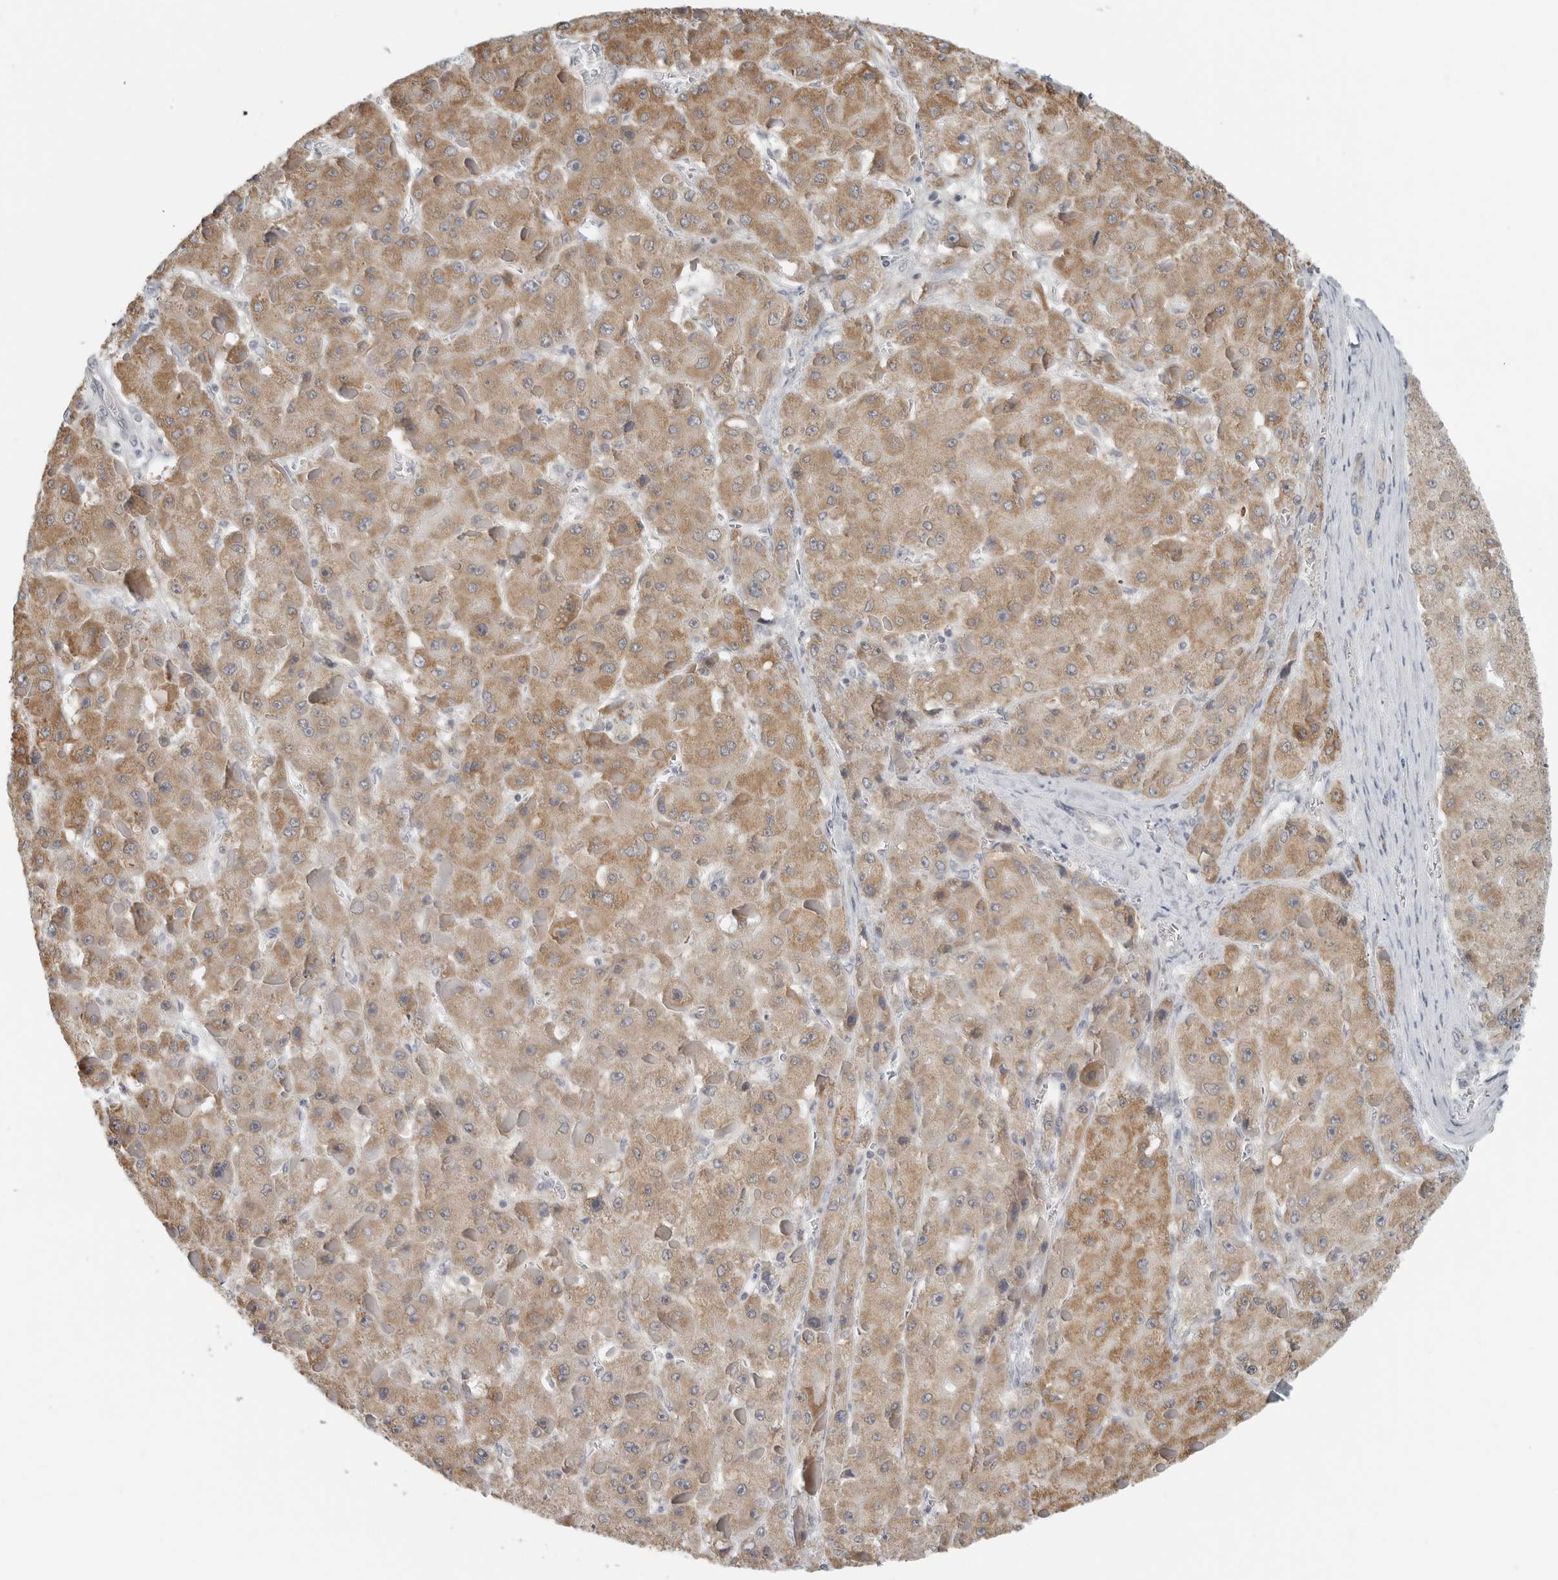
{"staining": {"intensity": "moderate", "quantity": ">75%", "location": "cytoplasmic/membranous"}, "tissue": "liver cancer", "cell_type": "Tumor cells", "image_type": "cancer", "snomed": [{"axis": "morphology", "description": "Carcinoma, Hepatocellular, NOS"}, {"axis": "topography", "description": "Liver"}], "caption": "Brown immunohistochemical staining in human liver cancer (hepatocellular carcinoma) shows moderate cytoplasmic/membranous staining in approximately >75% of tumor cells. Immunohistochemistry stains the protein of interest in brown and the nuclei are stained blue.", "gene": "IL12RB2", "patient": {"sex": "female", "age": 73}}